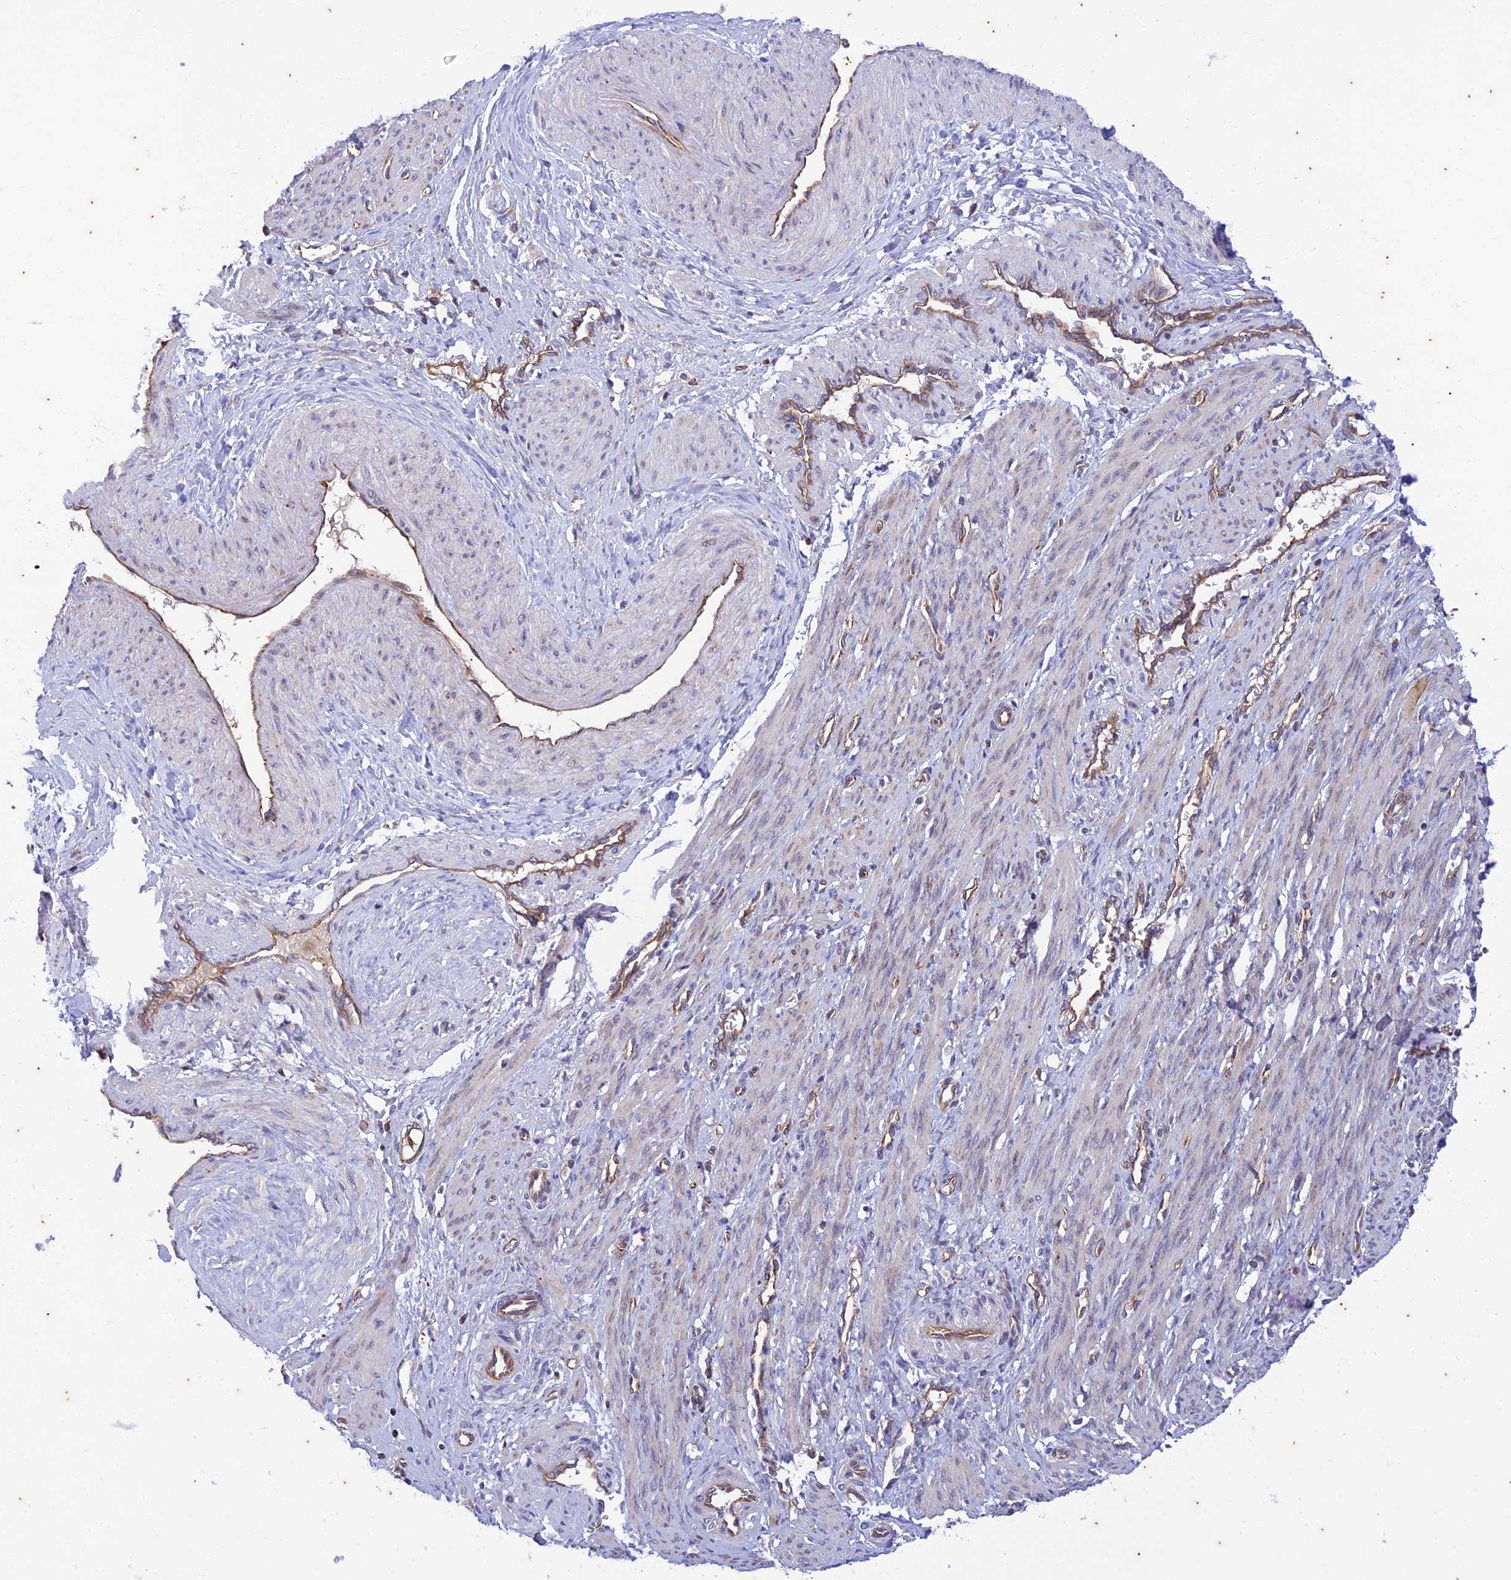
{"staining": {"intensity": "negative", "quantity": "none", "location": "none"}, "tissue": "smooth muscle", "cell_type": "Smooth muscle cells", "image_type": "normal", "snomed": [{"axis": "morphology", "description": "Normal tissue, NOS"}, {"axis": "topography", "description": "Endometrium"}], "caption": "Micrograph shows no protein expression in smooth muscle cells of benign smooth muscle.", "gene": "PIMREG", "patient": {"sex": "female", "age": 33}}